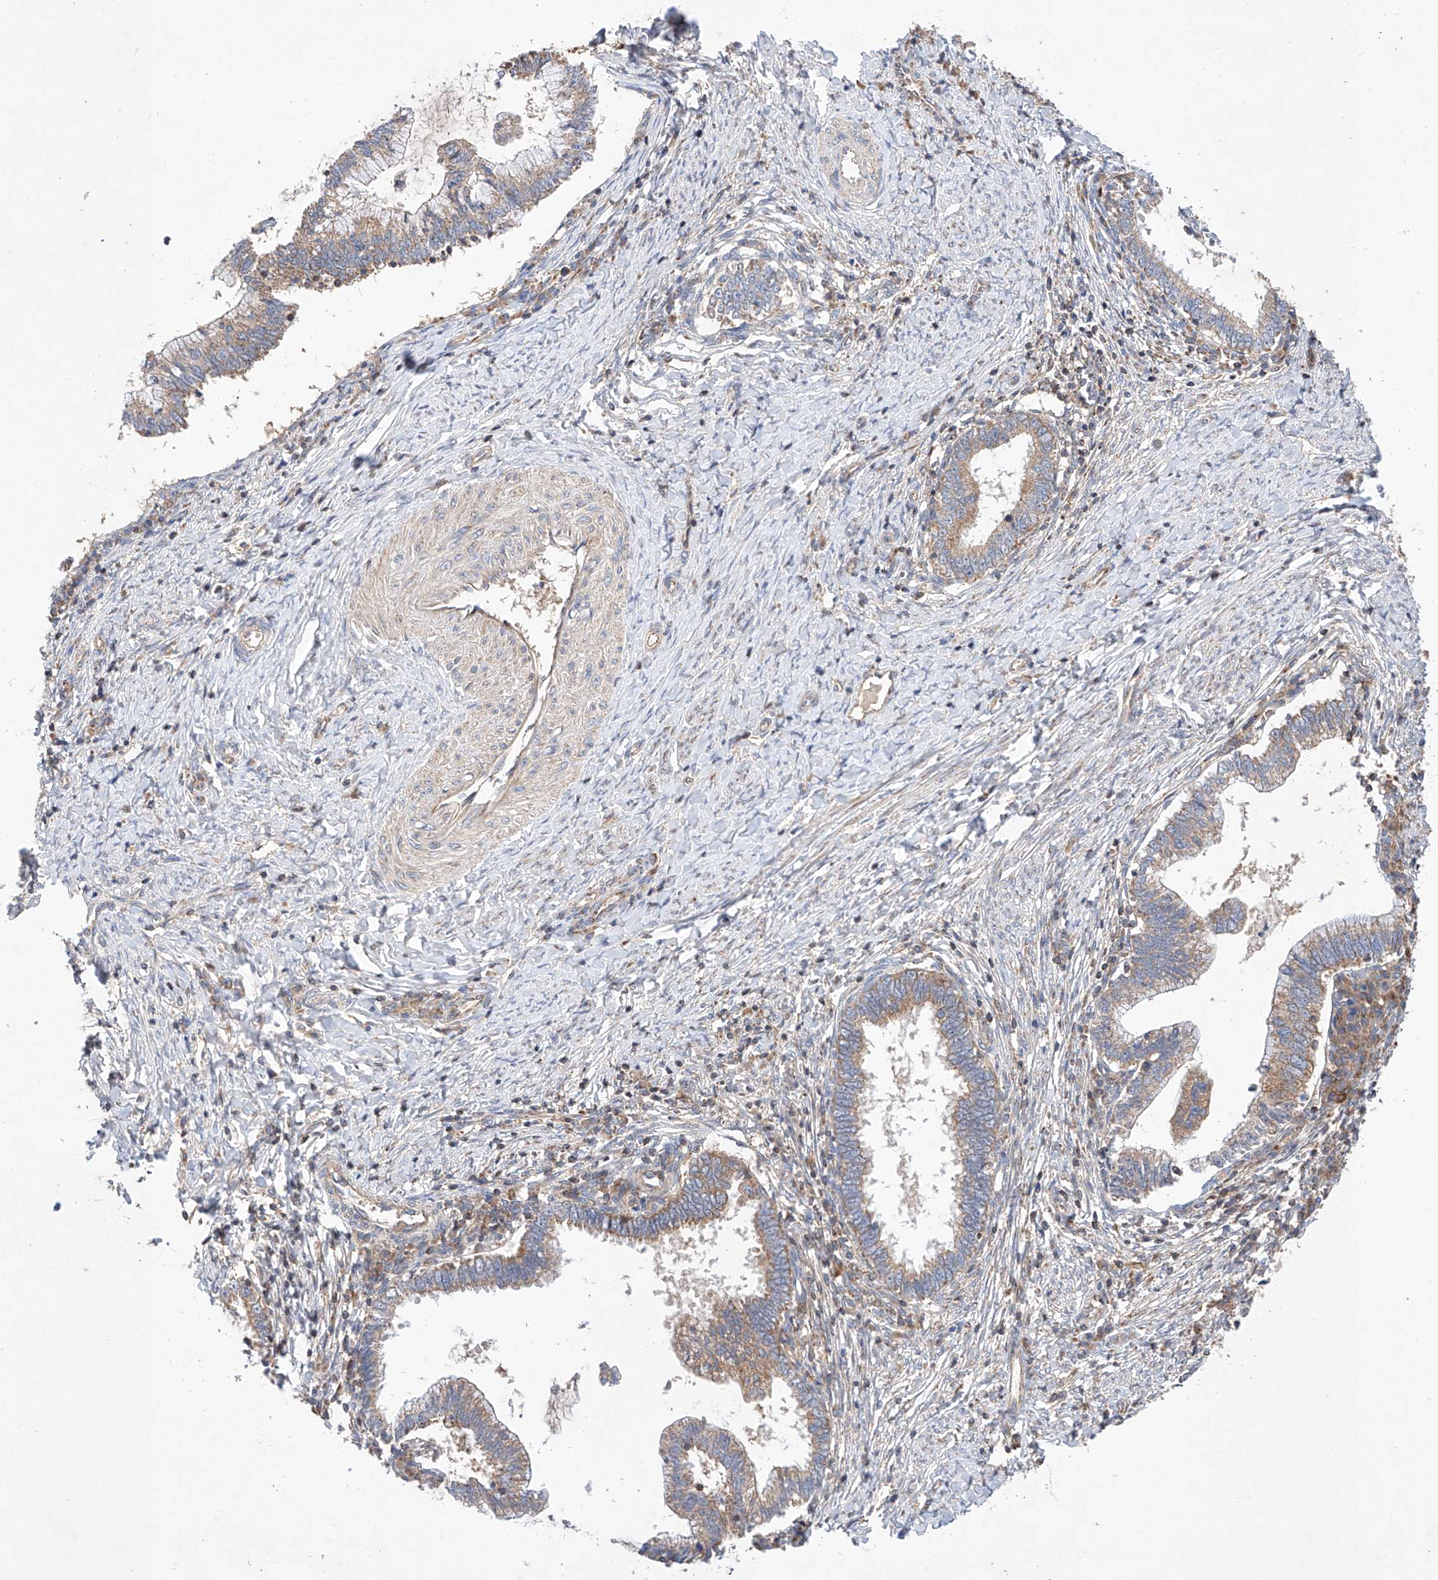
{"staining": {"intensity": "weak", "quantity": ">75%", "location": "cytoplasmic/membranous"}, "tissue": "cervical cancer", "cell_type": "Tumor cells", "image_type": "cancer", "snomed": [{"axis": "morphology", "description": "Adenocarcinoma, NOS"}, {"axis": "topography", "description": "Cervix"}], "caption": "Immunohistochemical staining of cervical cancer (adenocarcinoma) reveals low levels of weak cytoplasmic/membranous positivity in about >75% of tumor cells.", "gene": "NR1D1", "patient": {"sex": "female", "age": 36}}